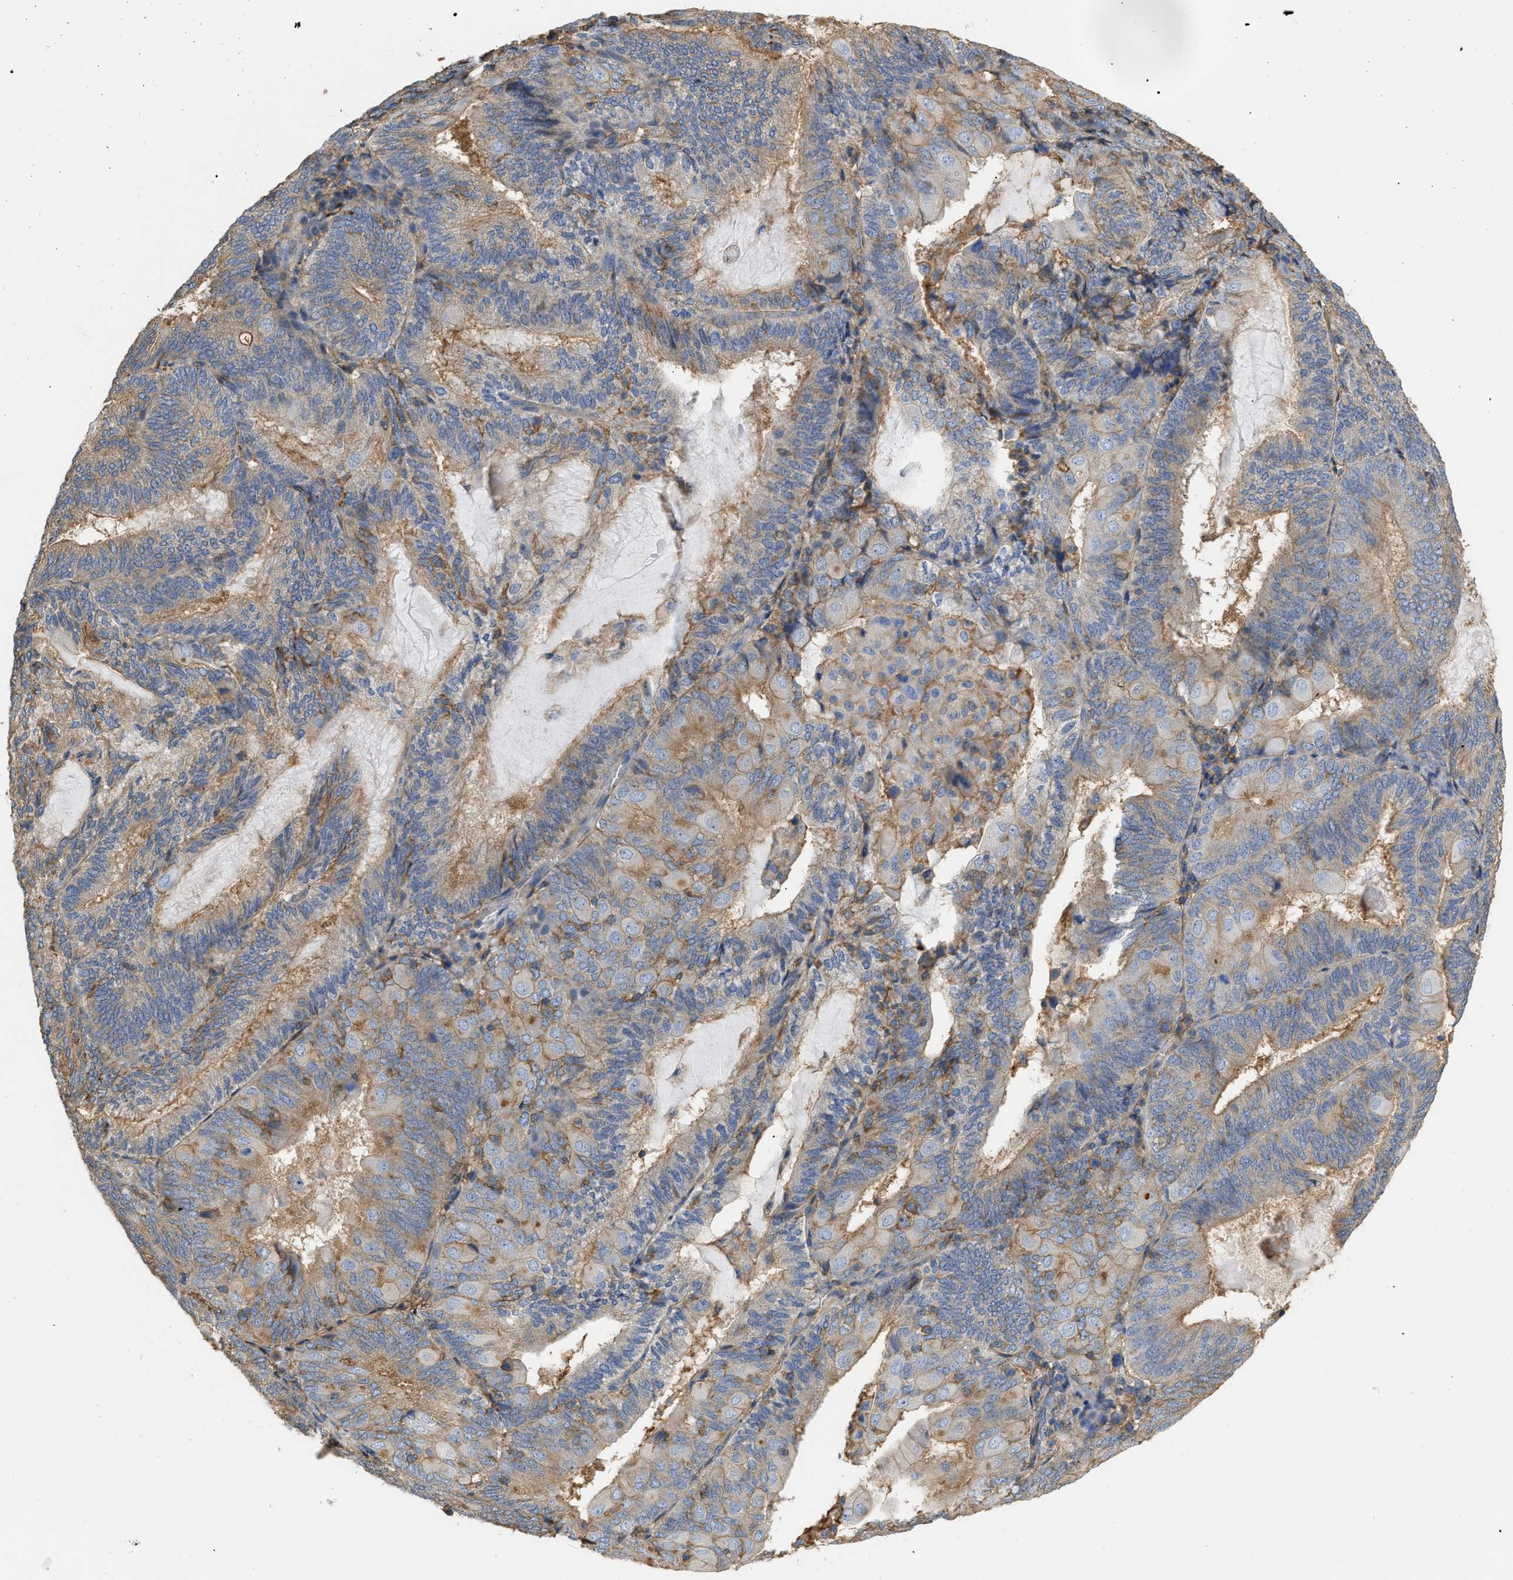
{"staining": {"intensity": "moderate", "quantity": "25%-75%", "location": "cytoplasmic/membranous"}, "tissue": "endometrial cancer", "cell_type": "Tumor cells", "image_type": "cancer", "snomed": [{"axis": "morphology", "description": "Adenocarcinoma, NOS"}, {"axis": "topography", "description": "Endometrium"}], "caption": "Endometrial adenocarcinoma was stained to show a protein in brown. There is medium levels of moderate cytoplasmic/membranous expression in about 25%-75% of tumor cells. The staining was performed using DAB (3,3'-diaminobenzidine), with brown indicating positive protein expression. Nuclei are stained blue with hematoxylin.", "gene": "GNB4", "patient": {"sex": "female", "age": 81}}